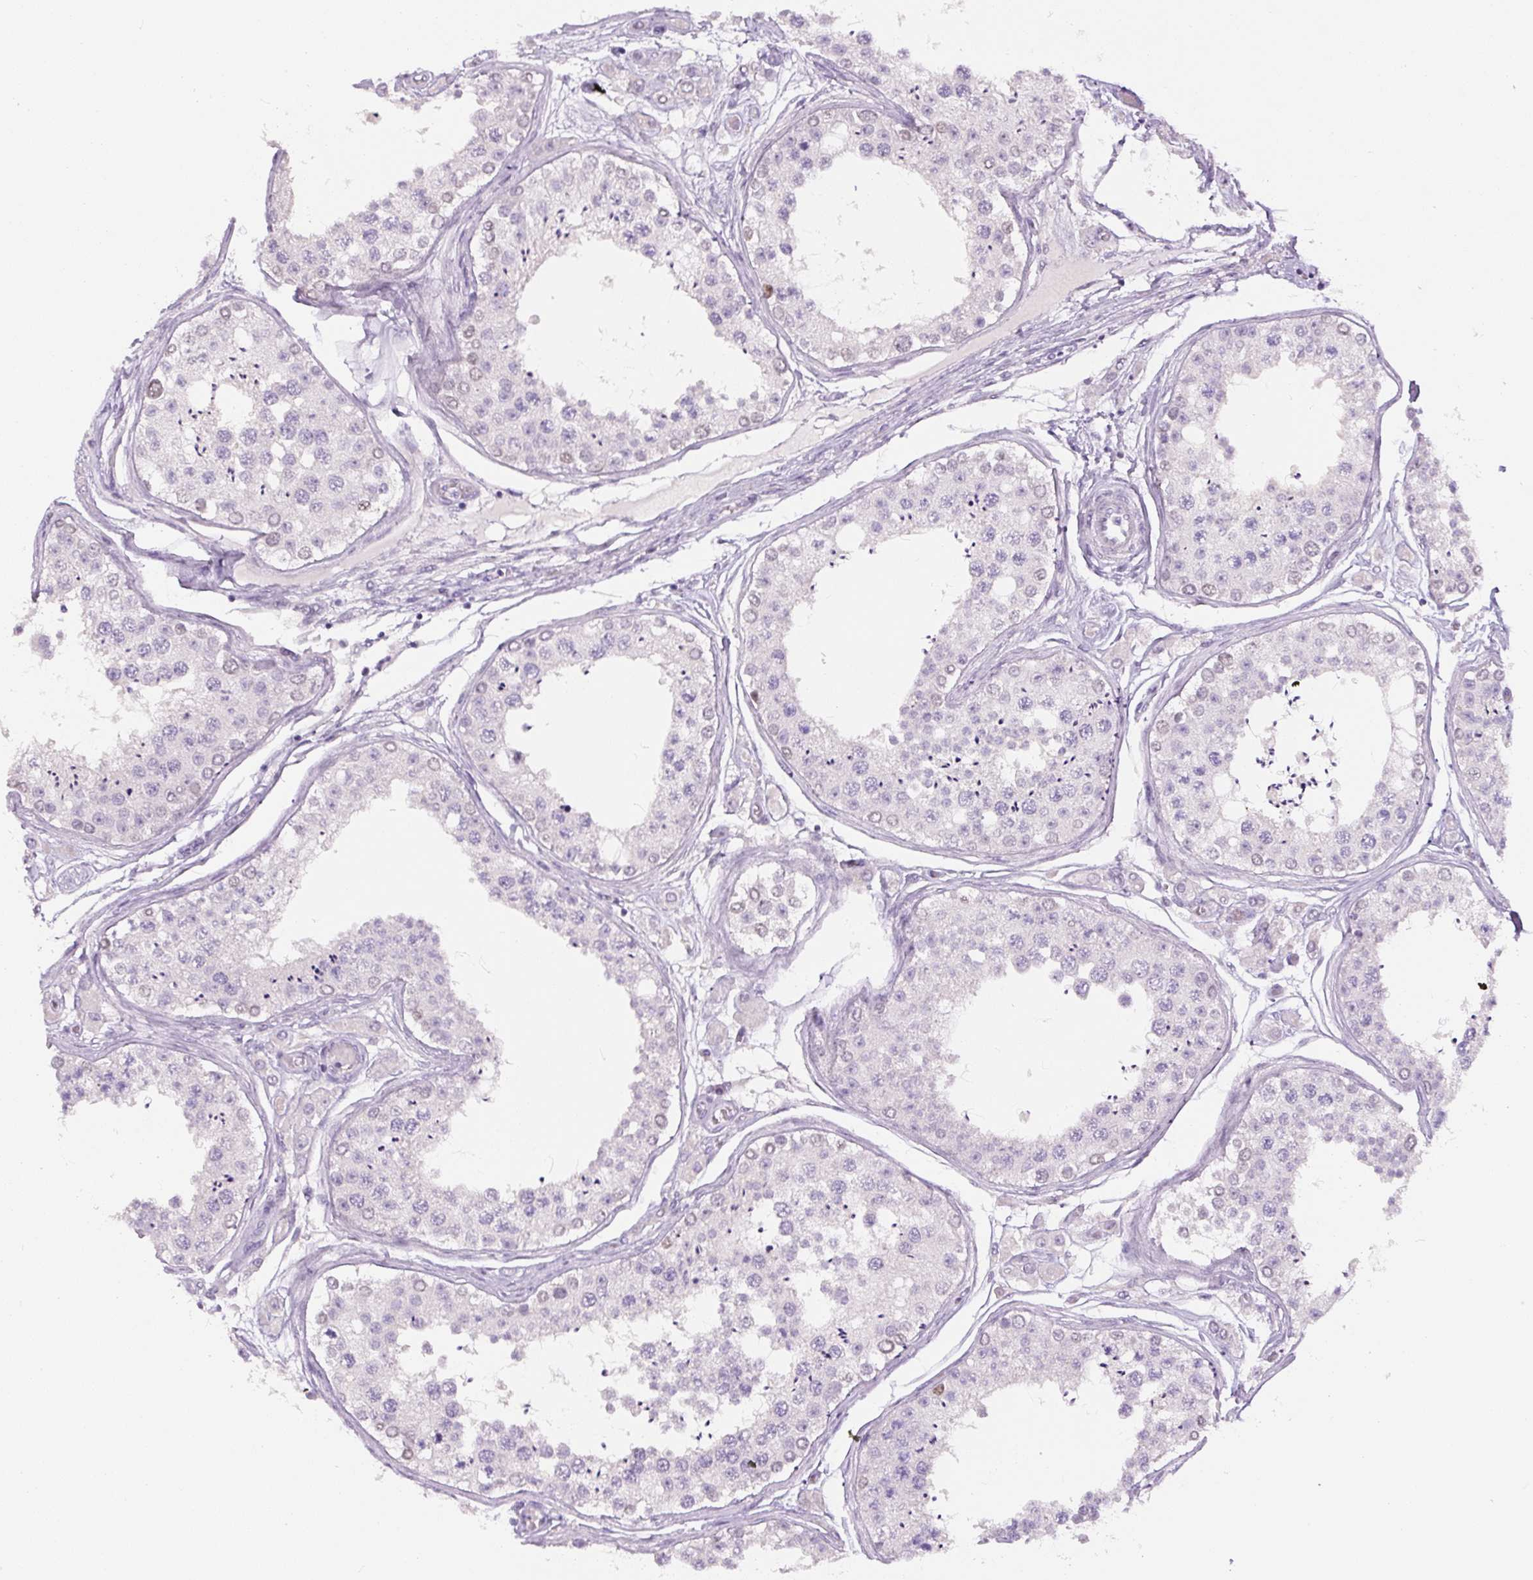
{"staining": {"intensity": "moderate", "quantity": "<25%", "location": "nuclear"}, "tissue": "testis", "cell_type": "Cells in seminiferous ducts", "image_type": "normal", "snomed": [{"axis": "morphology", "description": "Normal tissue, NOS"}, {"axis": "topography", "description": "Testis"}], "caption": "Immunohistochemical staining of normal testis demonstrates moderate nuclear protein staining in about <25% of cells in seminiferous ducts.", "gene": "SIX1", "patient": {"sex": "male", "age": 25}}